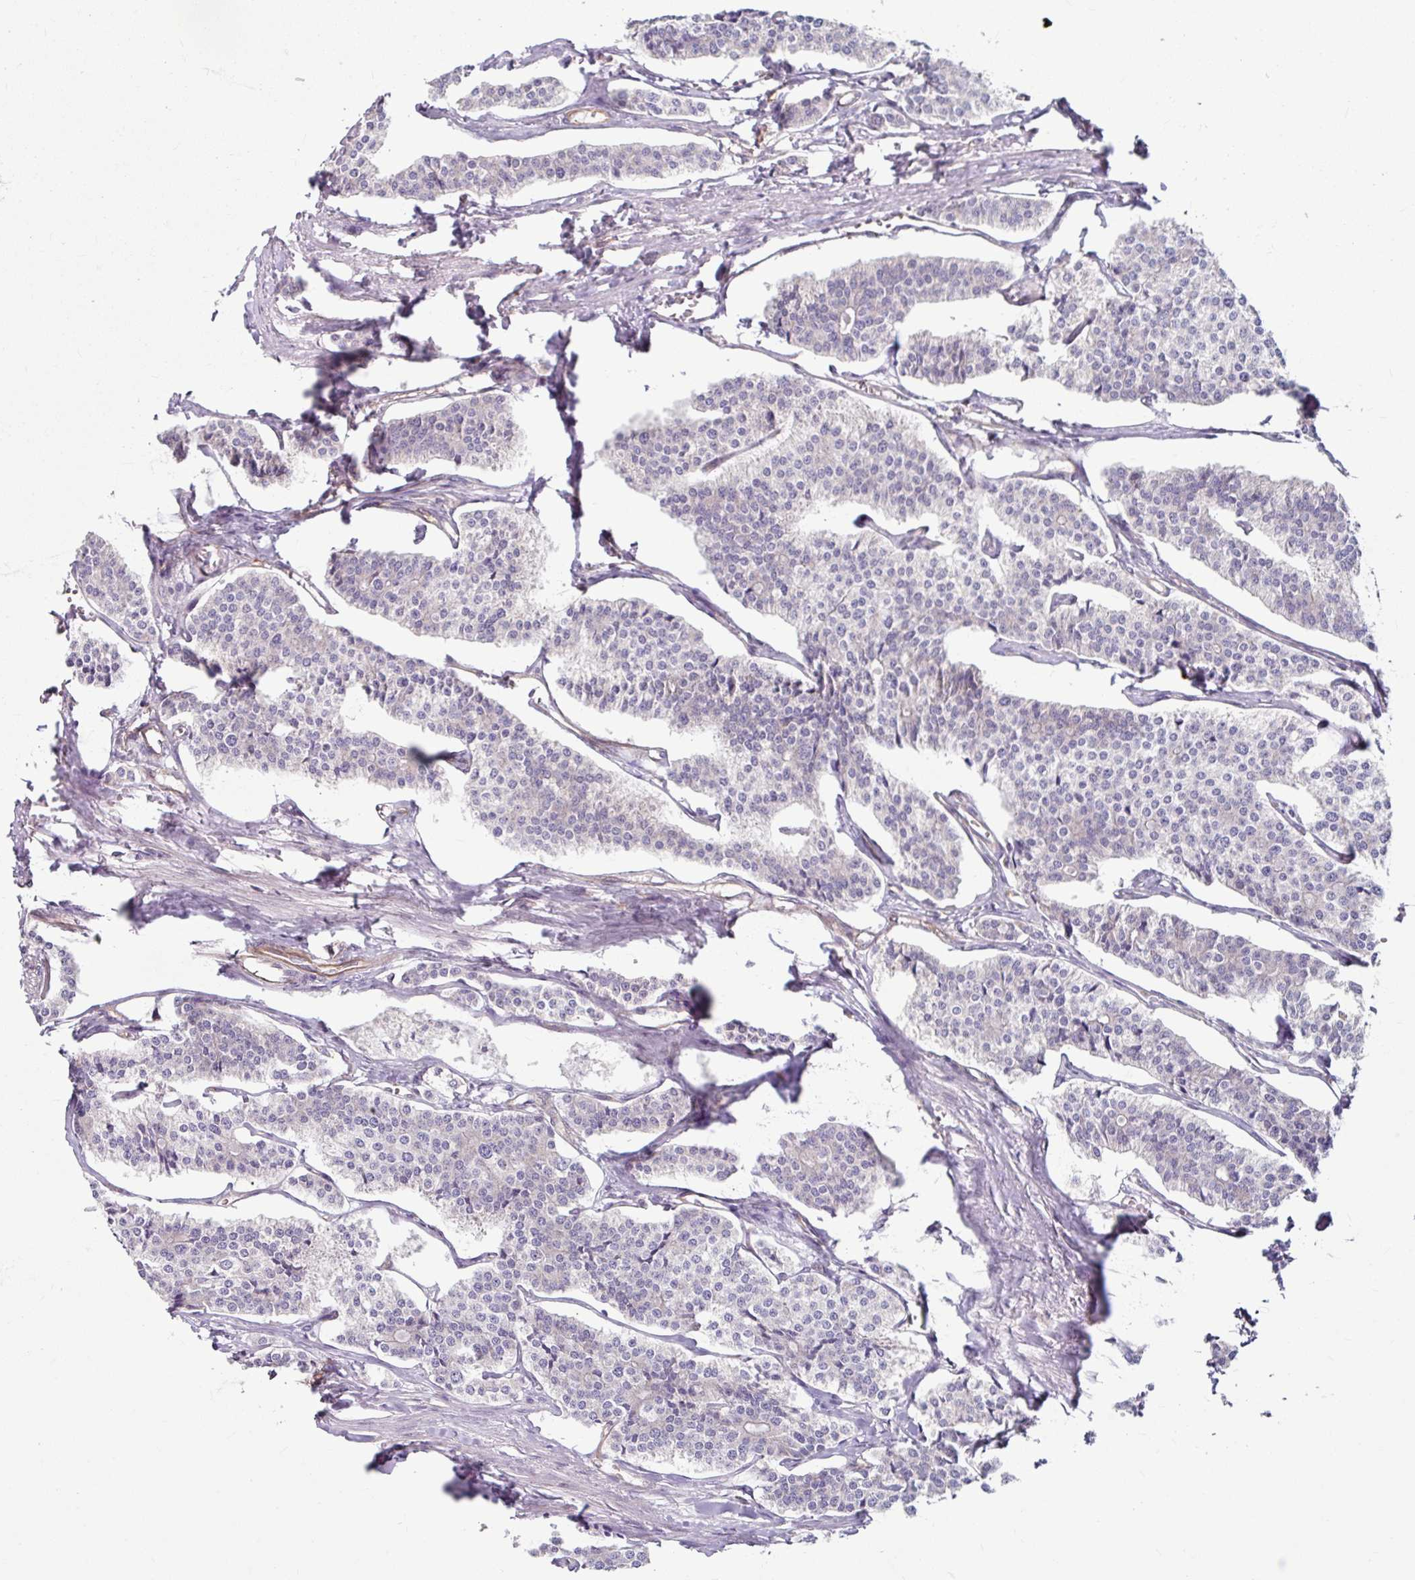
{"staining": {"intensity": "negative", "quantity": "none", "location": "none"}, "tissue": "carcinoid", "cell_type": "Tumor cells", "image_type": "cancer", "snomed": [{"axis": "morphology", "description": "Carcinoid, malignant, NOS"}, {"axis": "topography", "description": "Small intestine"}], "caption": "Tumor cells are negative for protein expression in human carcinoid.", "gene": "DAAM2", "patient": {"sex": "male", "age": 63}}